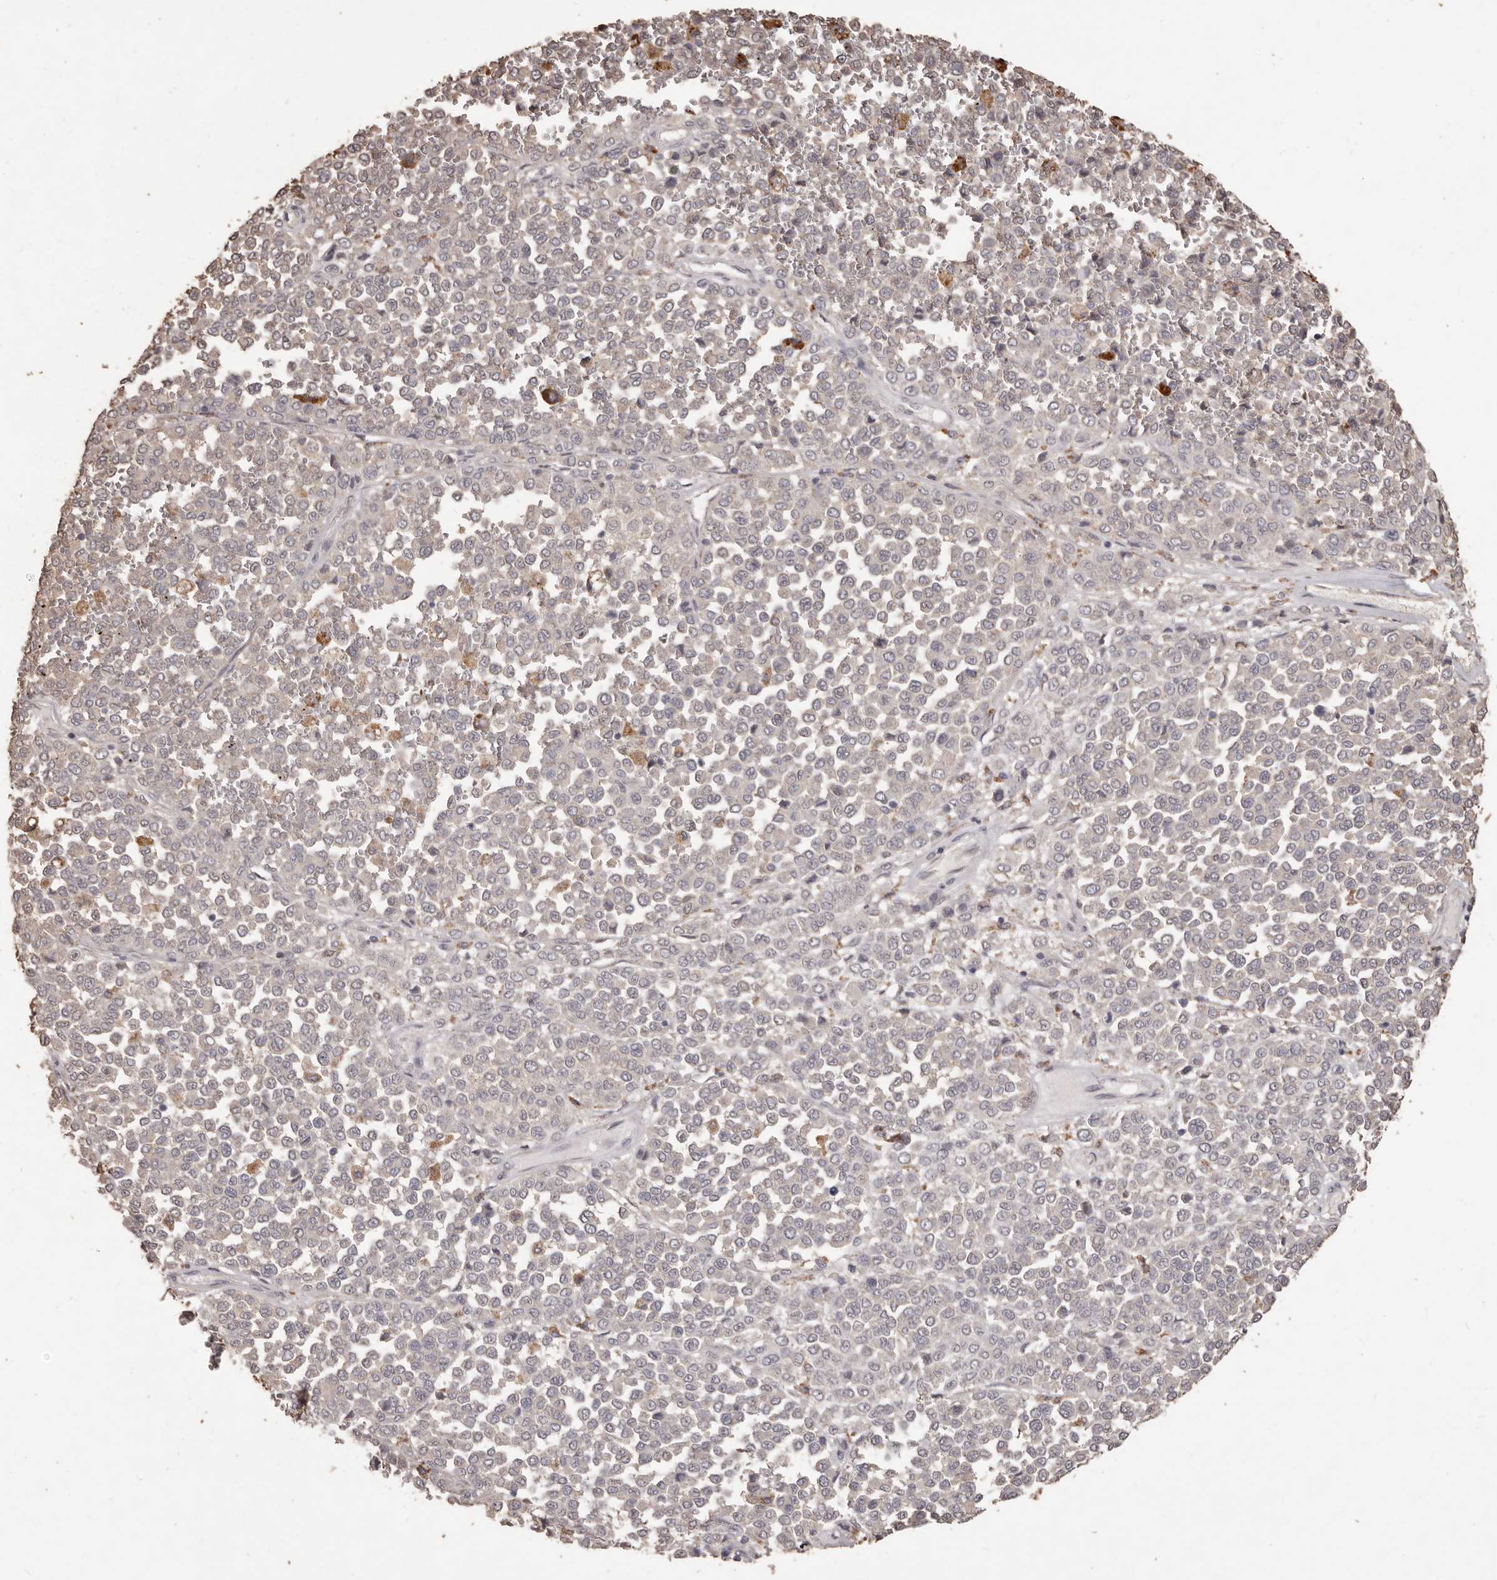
{"staining": {"intensity": "weak", "quantity": "25%-75%", "location": "cytoplasmic/membranous"}, "tissue": "melanoma", "cell_type": "Tumor cells", "image_type": "cancer", "snomed": [{"axis": "morphology", "description": "Malignant melanoma, Metastatic site"}, {"axis": "topography", "description": "Pancreas"}], "caption": "Melanoma stained with a protein marker demonstrates weak staining in tumor cells.", "gene": "PRSS27", "patient": {"sex": "female", "age": 30}}